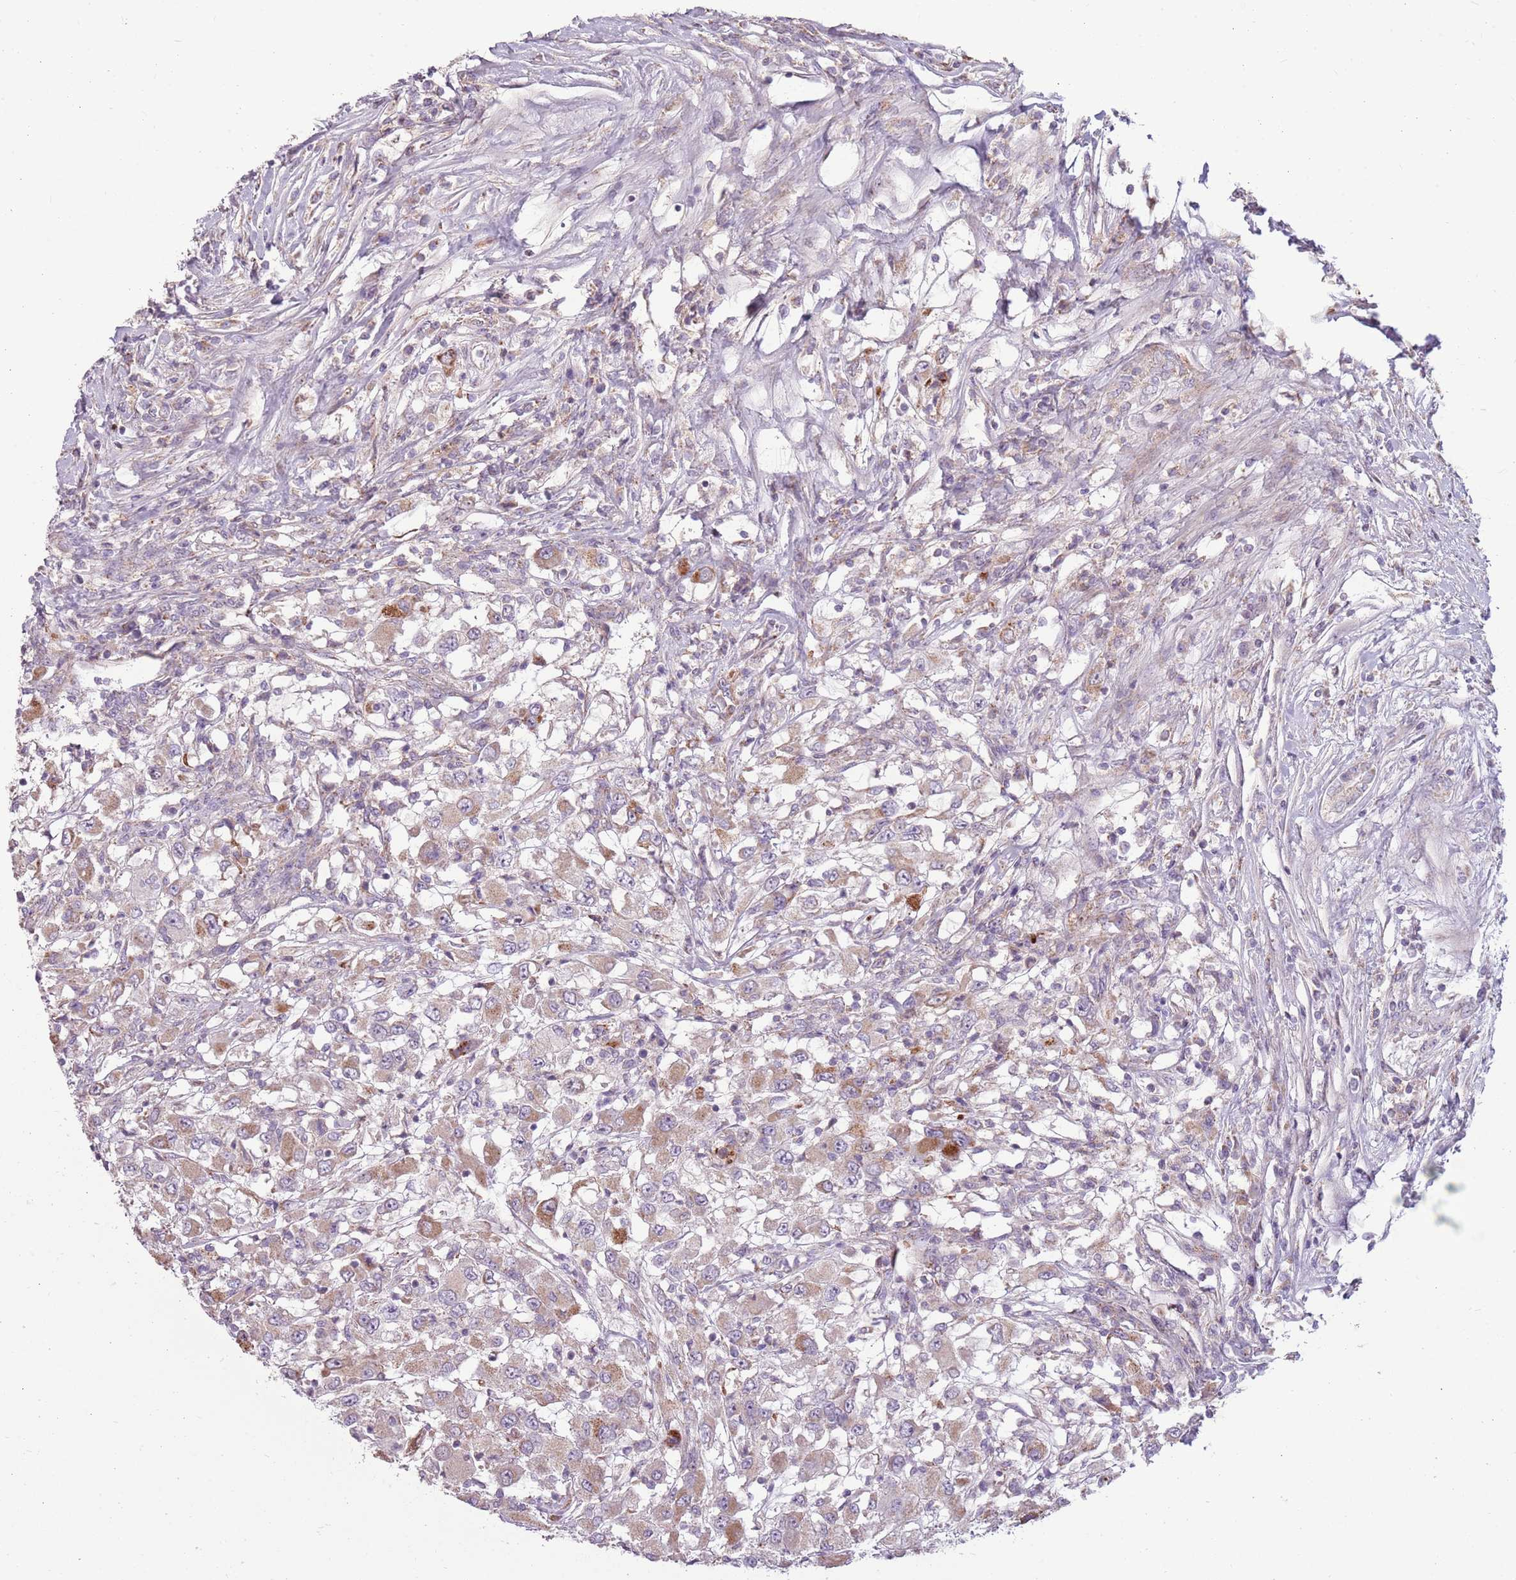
{"staining": {"intensity": "weak", "quantity": ">75%", "location": "cytoplasmic/membranous"}, "tissue": "renal cancer", "cell_type": "Tumor cells", "image_type": "cancer", "snomed": [{"axis": "morphology", "description": "Adenocarcinoma, NOS"}, {"axis": "topography", "description": "Kidney"}], "caption": "Renal cancer (adenocarcinoma) stained with DAB immunohistochemistry demonstrates low levels of weak cytoplasmic/membranous positivity in approximately >75% of tumor cells.", "gene": "ZNF530", "patient": {"sex": "female", "age": 67}}